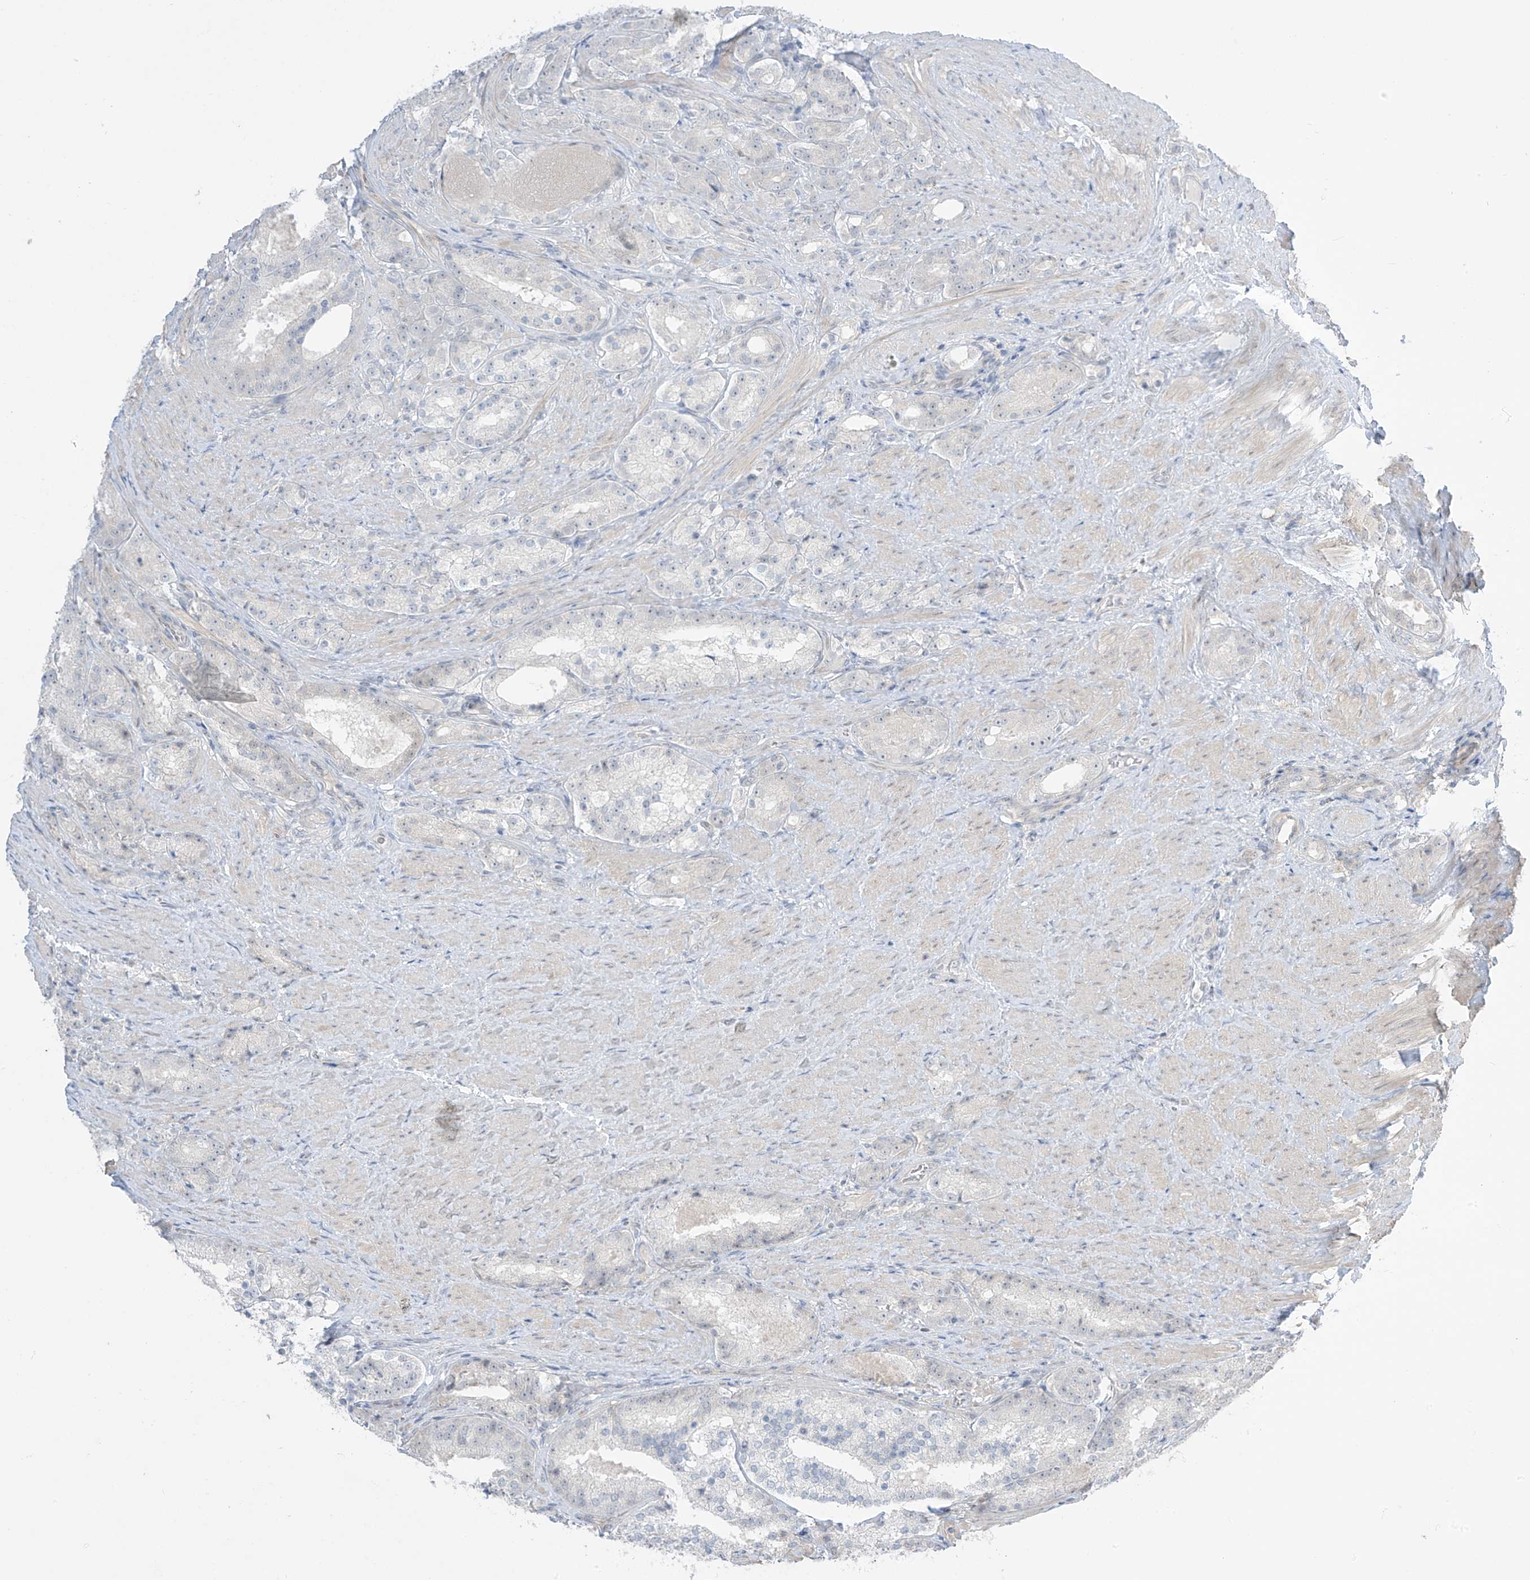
{"staining": {"intensity": "negative", "quantity": "none", "location": "none"}, "tissue": "prostate cancer", "cell_type": "Tumor cells", "image_type": "cancer", "snomed": [{"axis": "morphology", "description": "Adenocarcinoma, High grade"}, {"axis": "topography", "description": "Prostate"}], "caption": "Histopathology image shows no significant protein staining in tumor cells of adenocarcinoma (high-grade) (prostate).", "gene": "ASPRV1", "patient": {"sex": "male", "age": 60}}